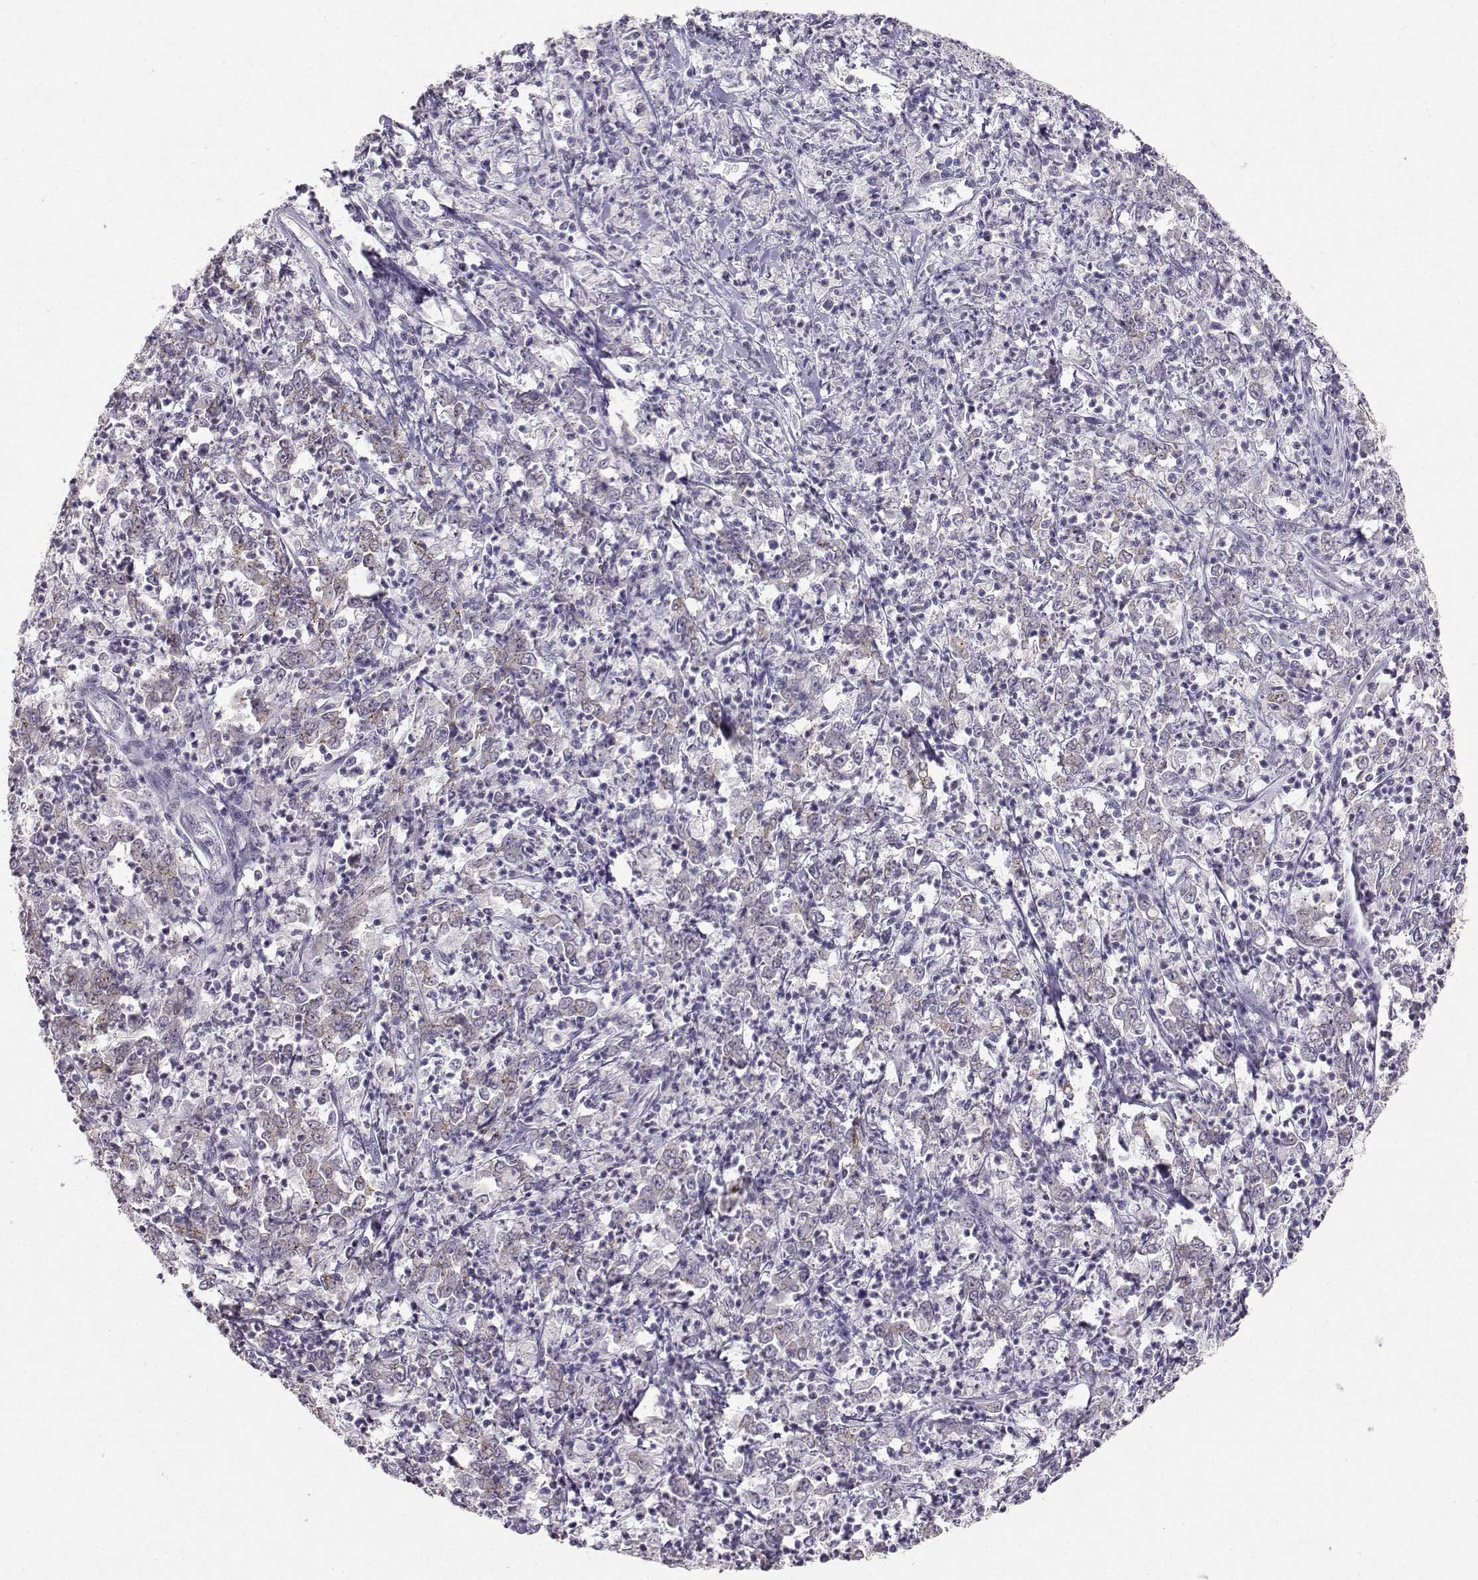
{"staining": {"intensity": "moderate", "quantity": "<25%", "location": "cytoplasmic/membranous"}, "tissue": "stomach cancer", "cell_type": "Tumor cells", "image_type": "cancer", "snomed": [{"axis": "morphology", "description": "Adenocarcinoma, NOS"}, {"axis": "topography", "description": "Stomach, lower"}], "caption": "Adenocarcinoma (stomach) stained for a protein (brown) displays moderate cytoplasmic/membranous positive expression in about <25% of tumor cells.", "gene": "PKP2", "patient": {"sex": "female", "age": 71}}